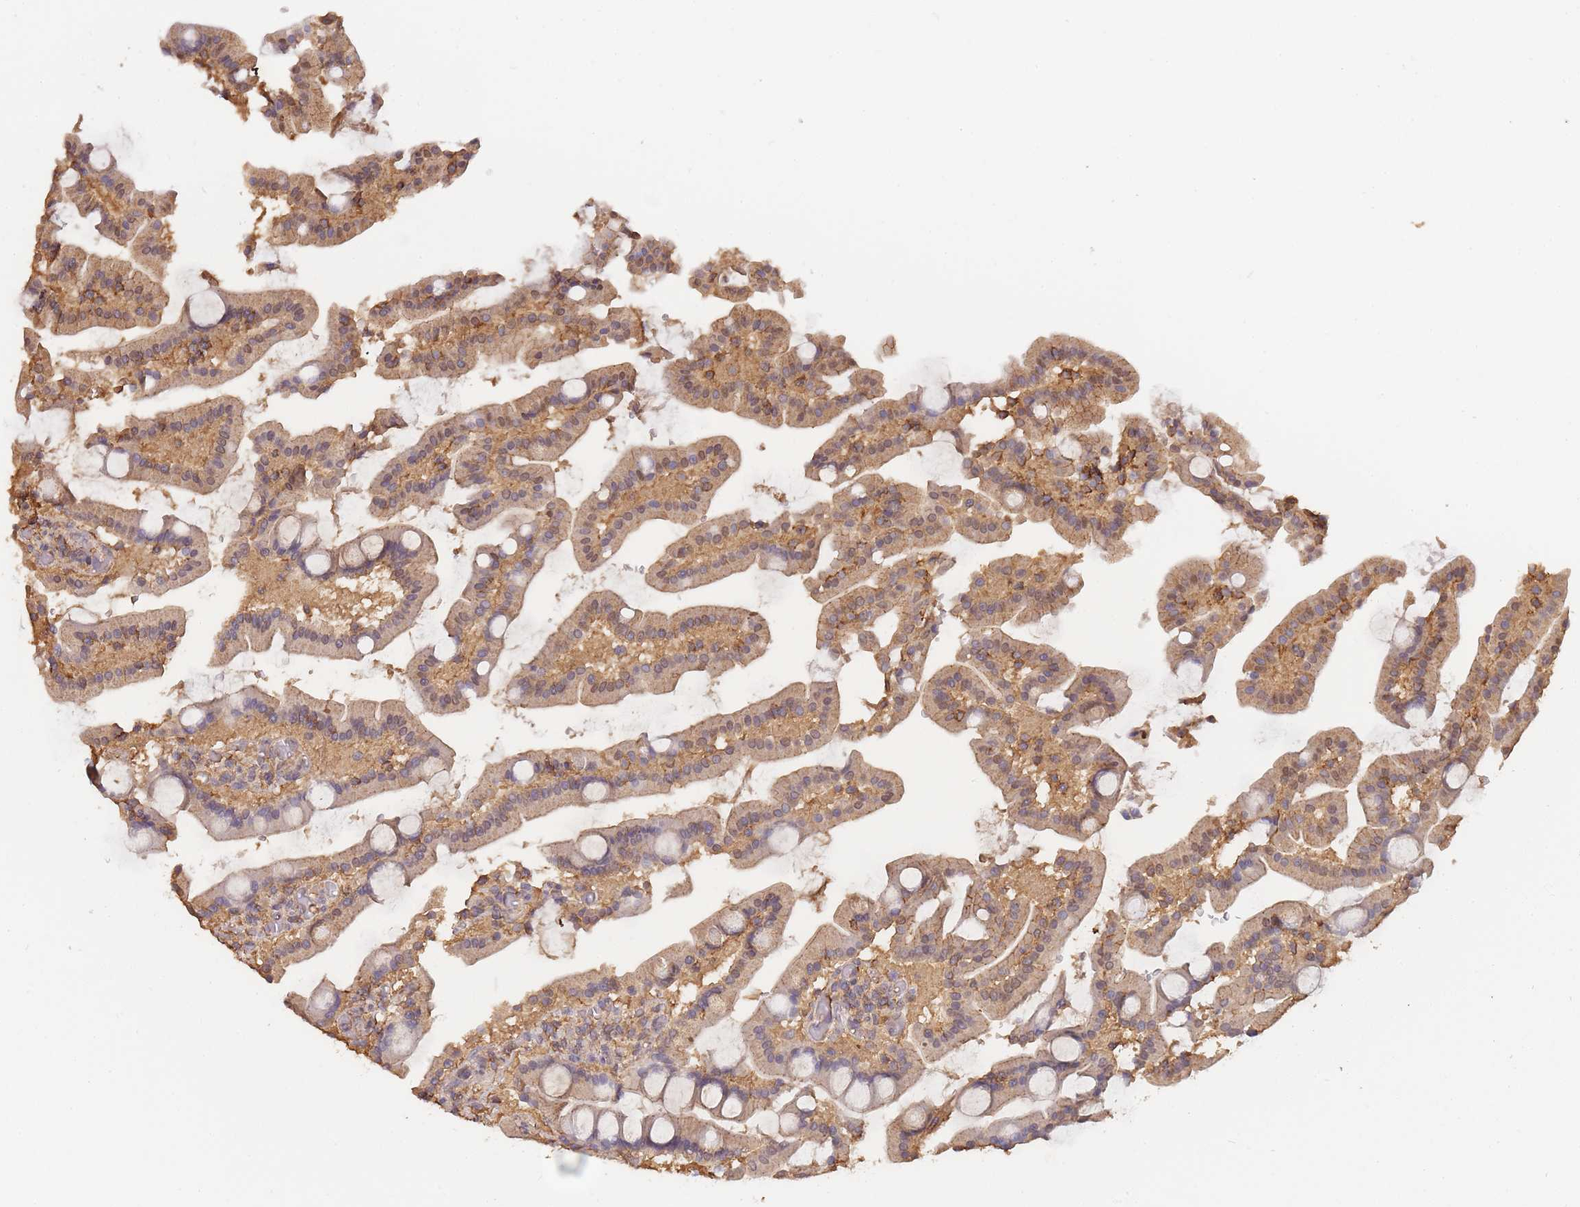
{"staining": {"intensity": "moderate", "quantity": ">75%", "location": "cytoplasmic/membranous"}, "tissue": "duodenum", "cell_type": "Glandular cells", "image_type": "normal", "snomed": [{"axis": "morphology", "description": "Normal tissue, NOS"}, {"axis": "topography", "description": "Duodenum"}], "caption": "Protein expression by IHC reveals moderate cytoplasmic/membranous positivity in approximately >75% of glandular cells in benign duodenum. The protein of interest is stained brown, and the nuclei are stained in blue (DAB IHC with brightfield microscopy, high magnification).", "gene": "METRN", "patient": {"sex": "male", "age": 55}}